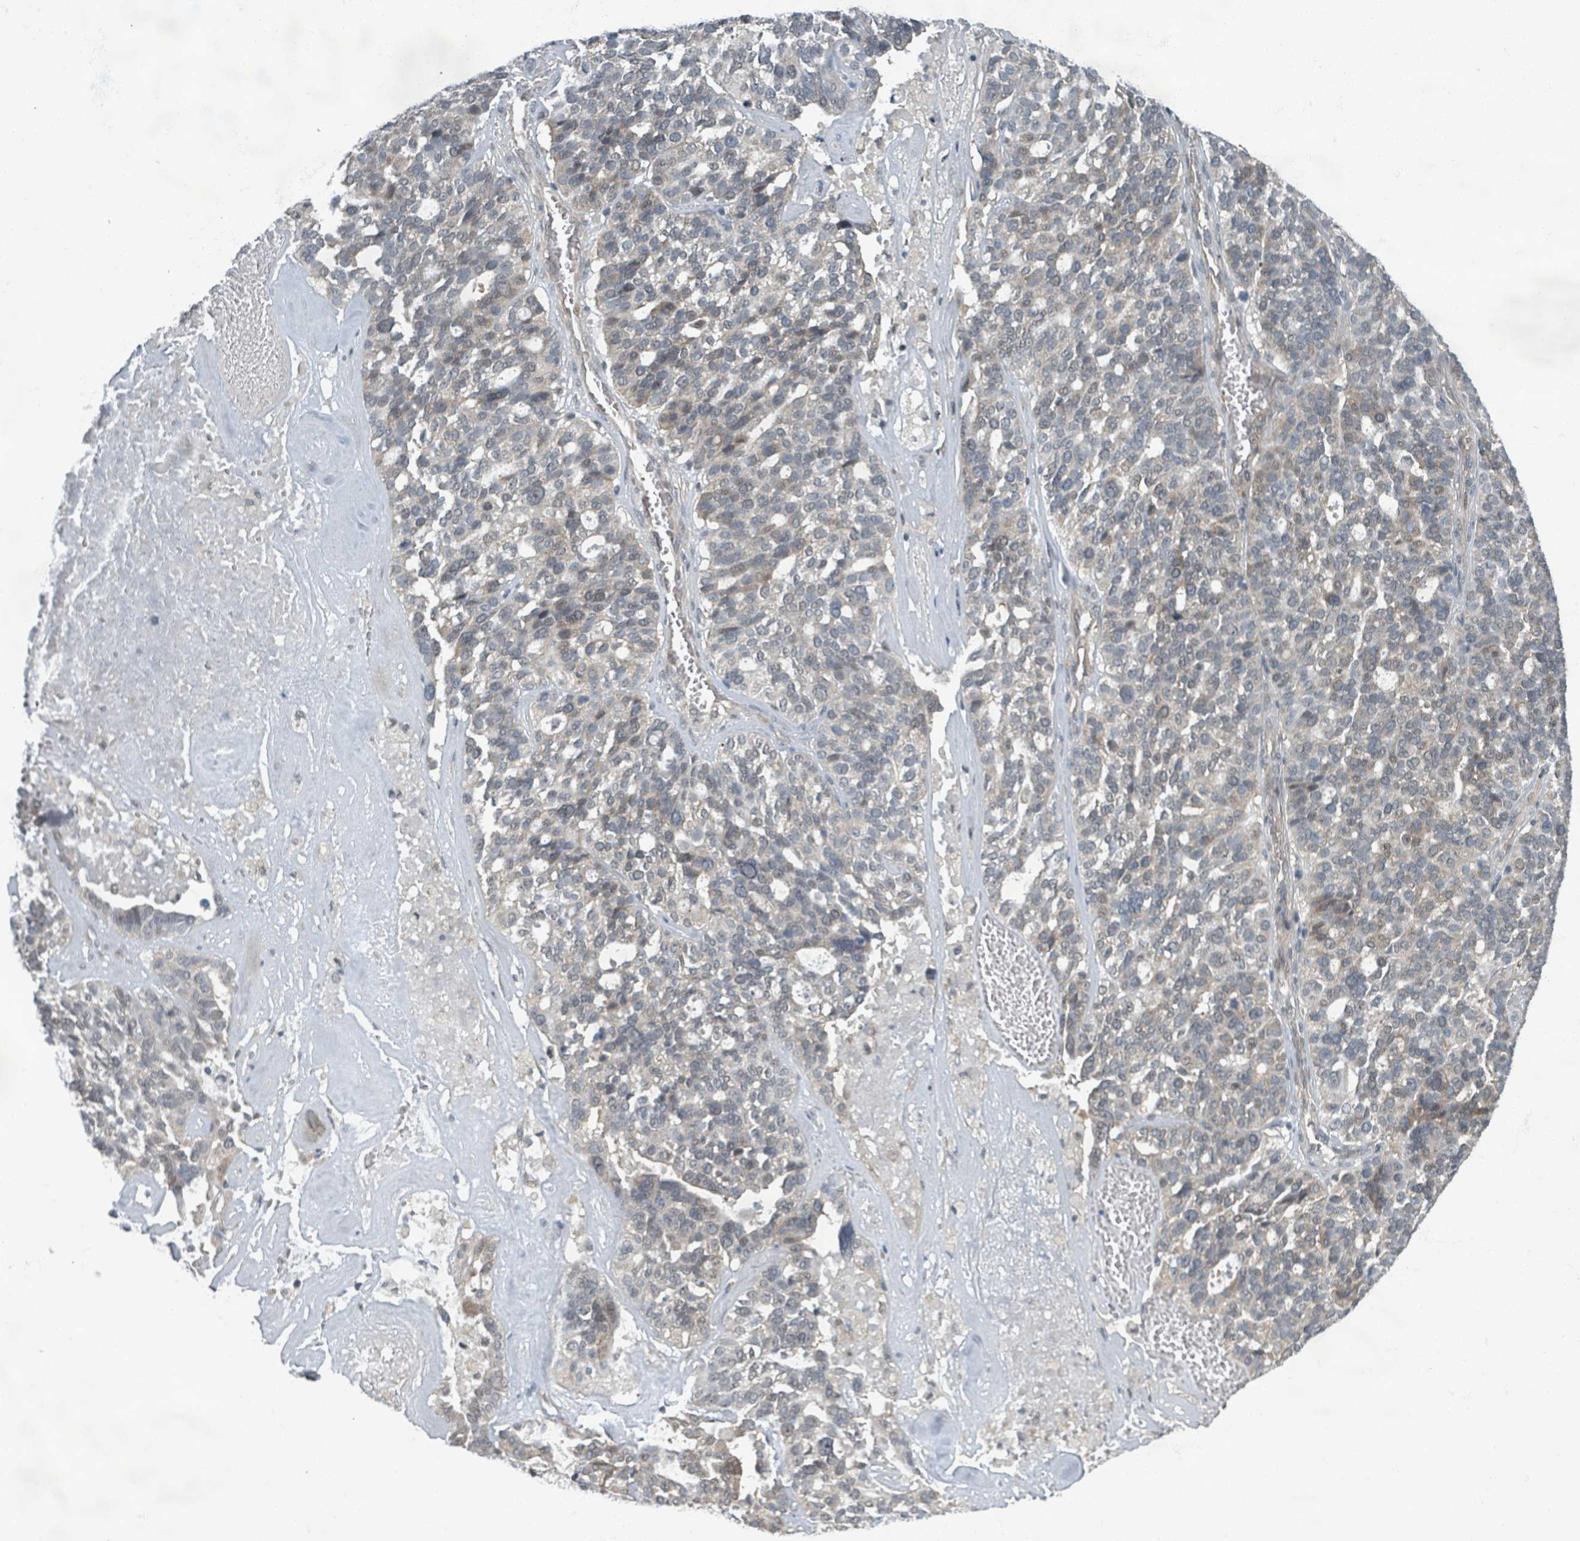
{"staining": {"intensity": "moderate", "quantity": "<25%", "location": "cytoplasmic/membranous"}, "tissue": "ovarian cancer", "cell_type": "Tumor cells", "image_type": "cancer", "snomed": [{"axis": "morphology", "description": "Cystadenocarcinoma, serous, NOS"}, {"axis": "topography", "description": "Ovary"}], "caption": "Ovarian serous cystadenocarcinoma stained with a brown dye exhibits moderate cytoplasmic/membranous positive staining in approximately <25% of tumor cells.", "gene": "INTS15", "patient": {"sex": "female", "age": 59}}